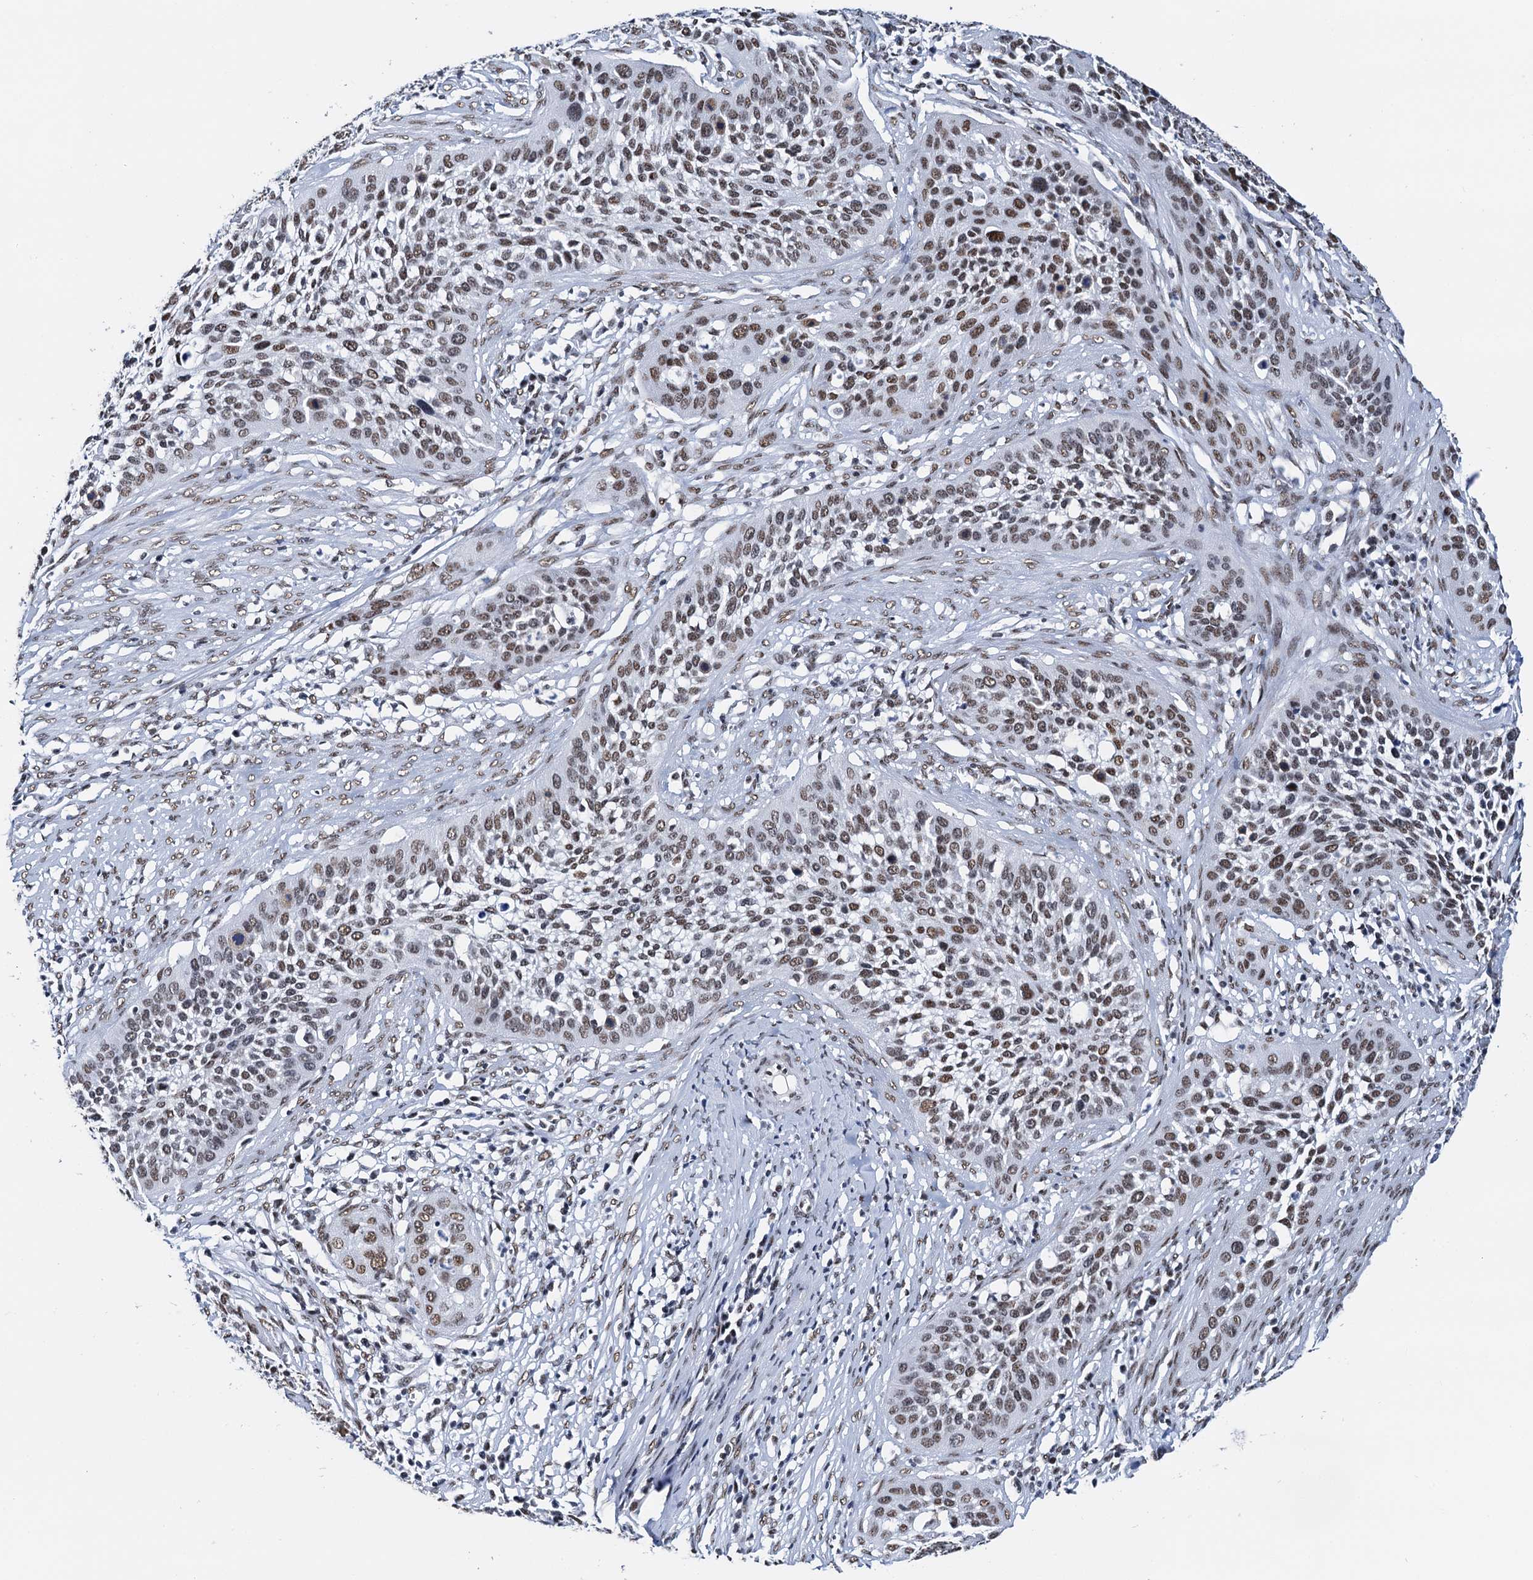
{"staining": {"intensity": "moderate", "quantity": ">75%", "location": "nuclear"}, "tissue": "cervical cancer", "cell_type": "Tumor cells", "image_type": "cancer", "snomed": [{"axis": "morphology", "description": "Squamous cell carcinoma, NOS"}, {"axis": "topography", "description": "Cervix"}], "caption": "Cervical cancer (squamous cell carcinoma) tissue shows moderate nuclear staining in about >75% of tumor cells, visualized by immunohistochemistry.", "gene": "SLTM", "patient": {"sex": "female", "age": 34}}